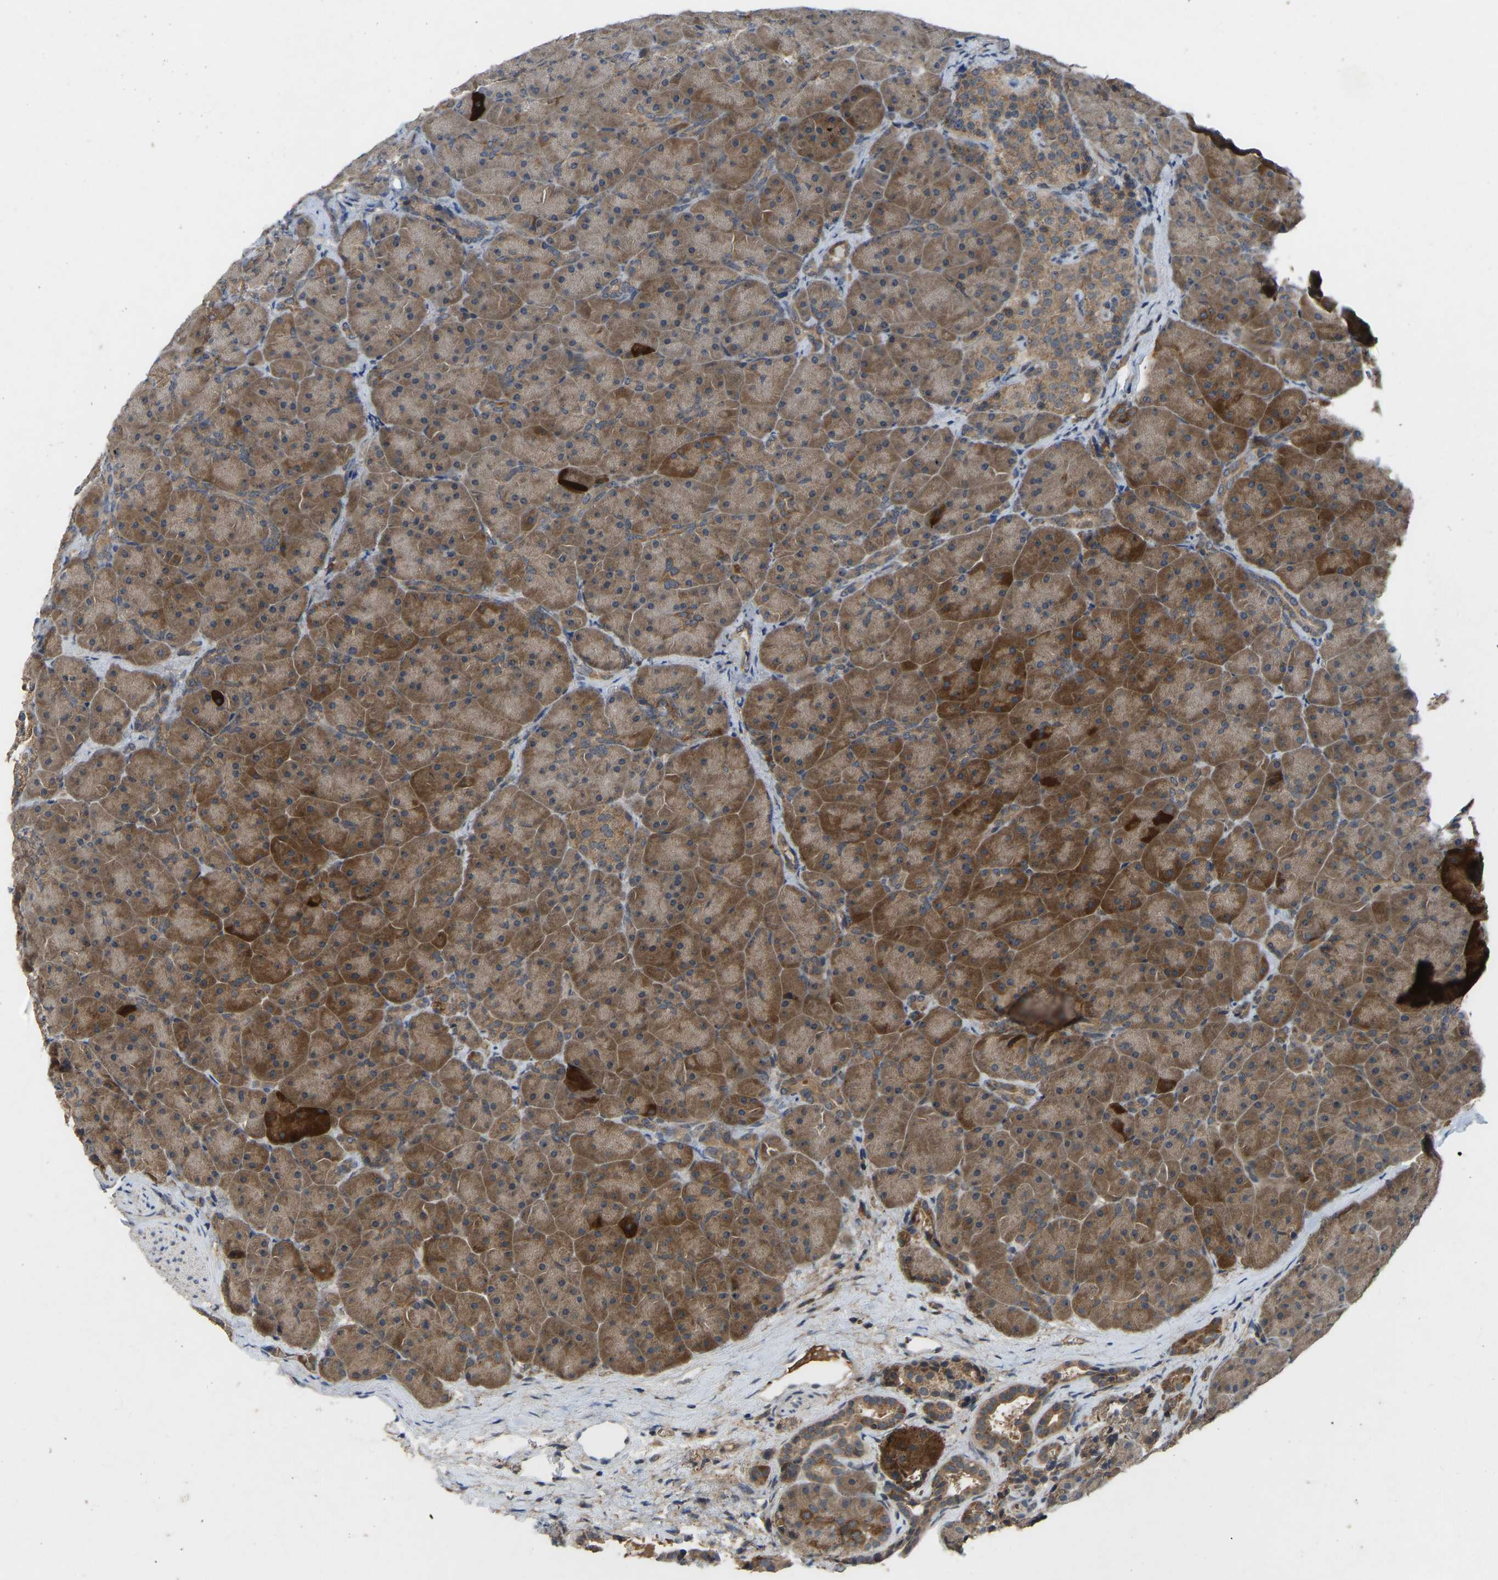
{"staining": {"intensity": "moderate", "quantity": "25%-75%", "location": "cytoplasmic/membranous"}, "tissue": "pancreas", "cell_type": "Exocrine glandular cells", "image_type": "normal", "snomed": [{"axis": "morphology", "description": "Normal tissue, NOS"}, {"axis": "topography", "description": "Pancreas"}], "caption": "A medium amount of moderate cytoplasmic/membranous staining is present in approximately 25%-75% of exocrine glandular cells in unremarkable pancreas.", "gene": "ZNF71", "patient": {"sex": "male", "age": 66}}